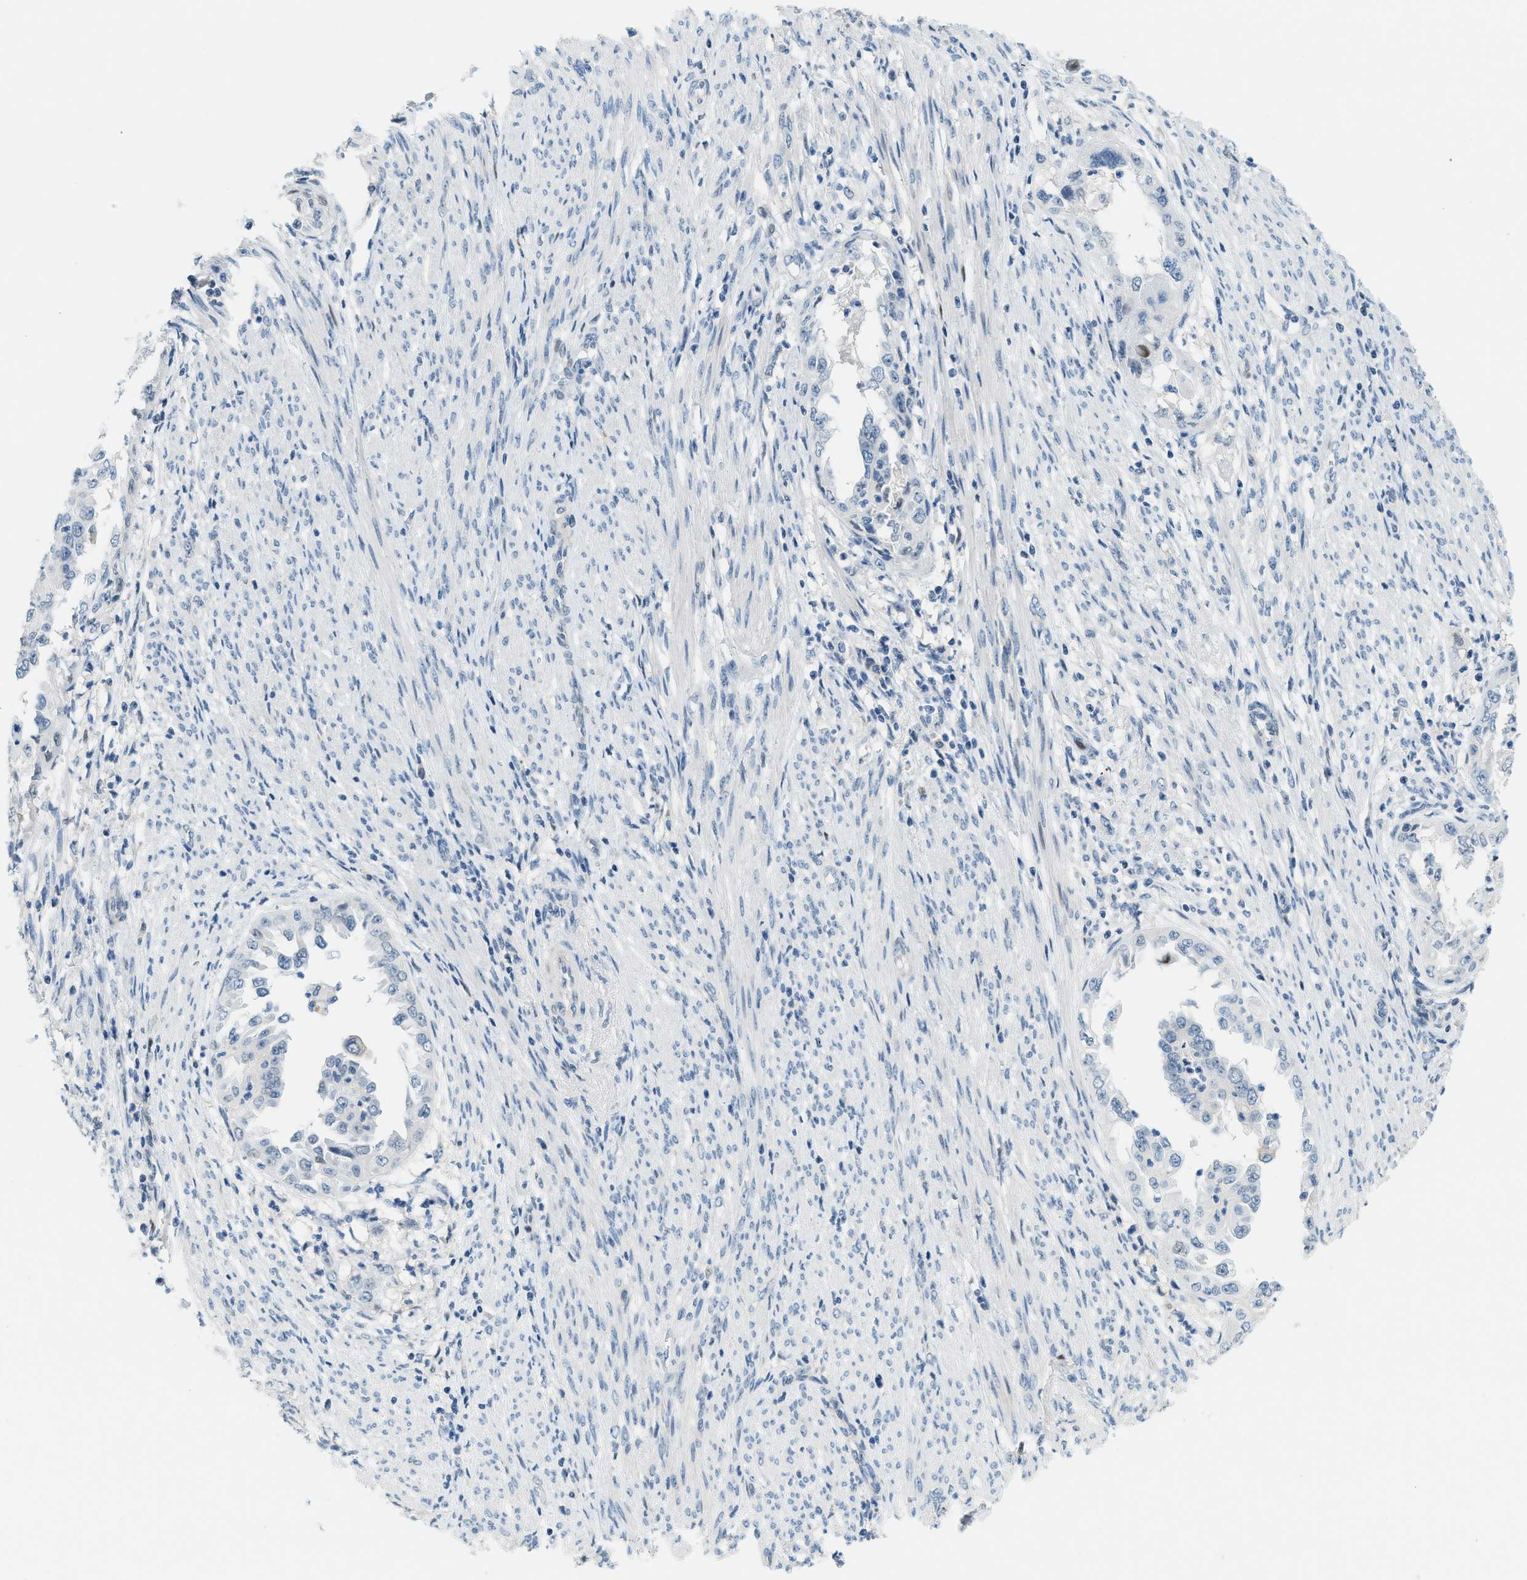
{"staining": {"intensity": "negative", "quantity": "none", "location": "none"}, "tissue": "endometrial cancer", "cell_type": "Tumor cells", "image_type": "cancer", "snomed": [{"axis": "morphology", "description": "Adenocarcinoma, NOS"}, {"axis": "topography", "description": "Endometrium"}], "caption": "Immunohistochemical staining of human endometrial adenocarcinoma reveals no significant positivity in tumor cells. (Stains: DAB immunohistochemistry (IHC) with hematoxylin counter stain, Microscopy: brightfield microscopy at high magnification).", "gene": "CYP4X1", "patient": {"sex": "female", "age": 85}}